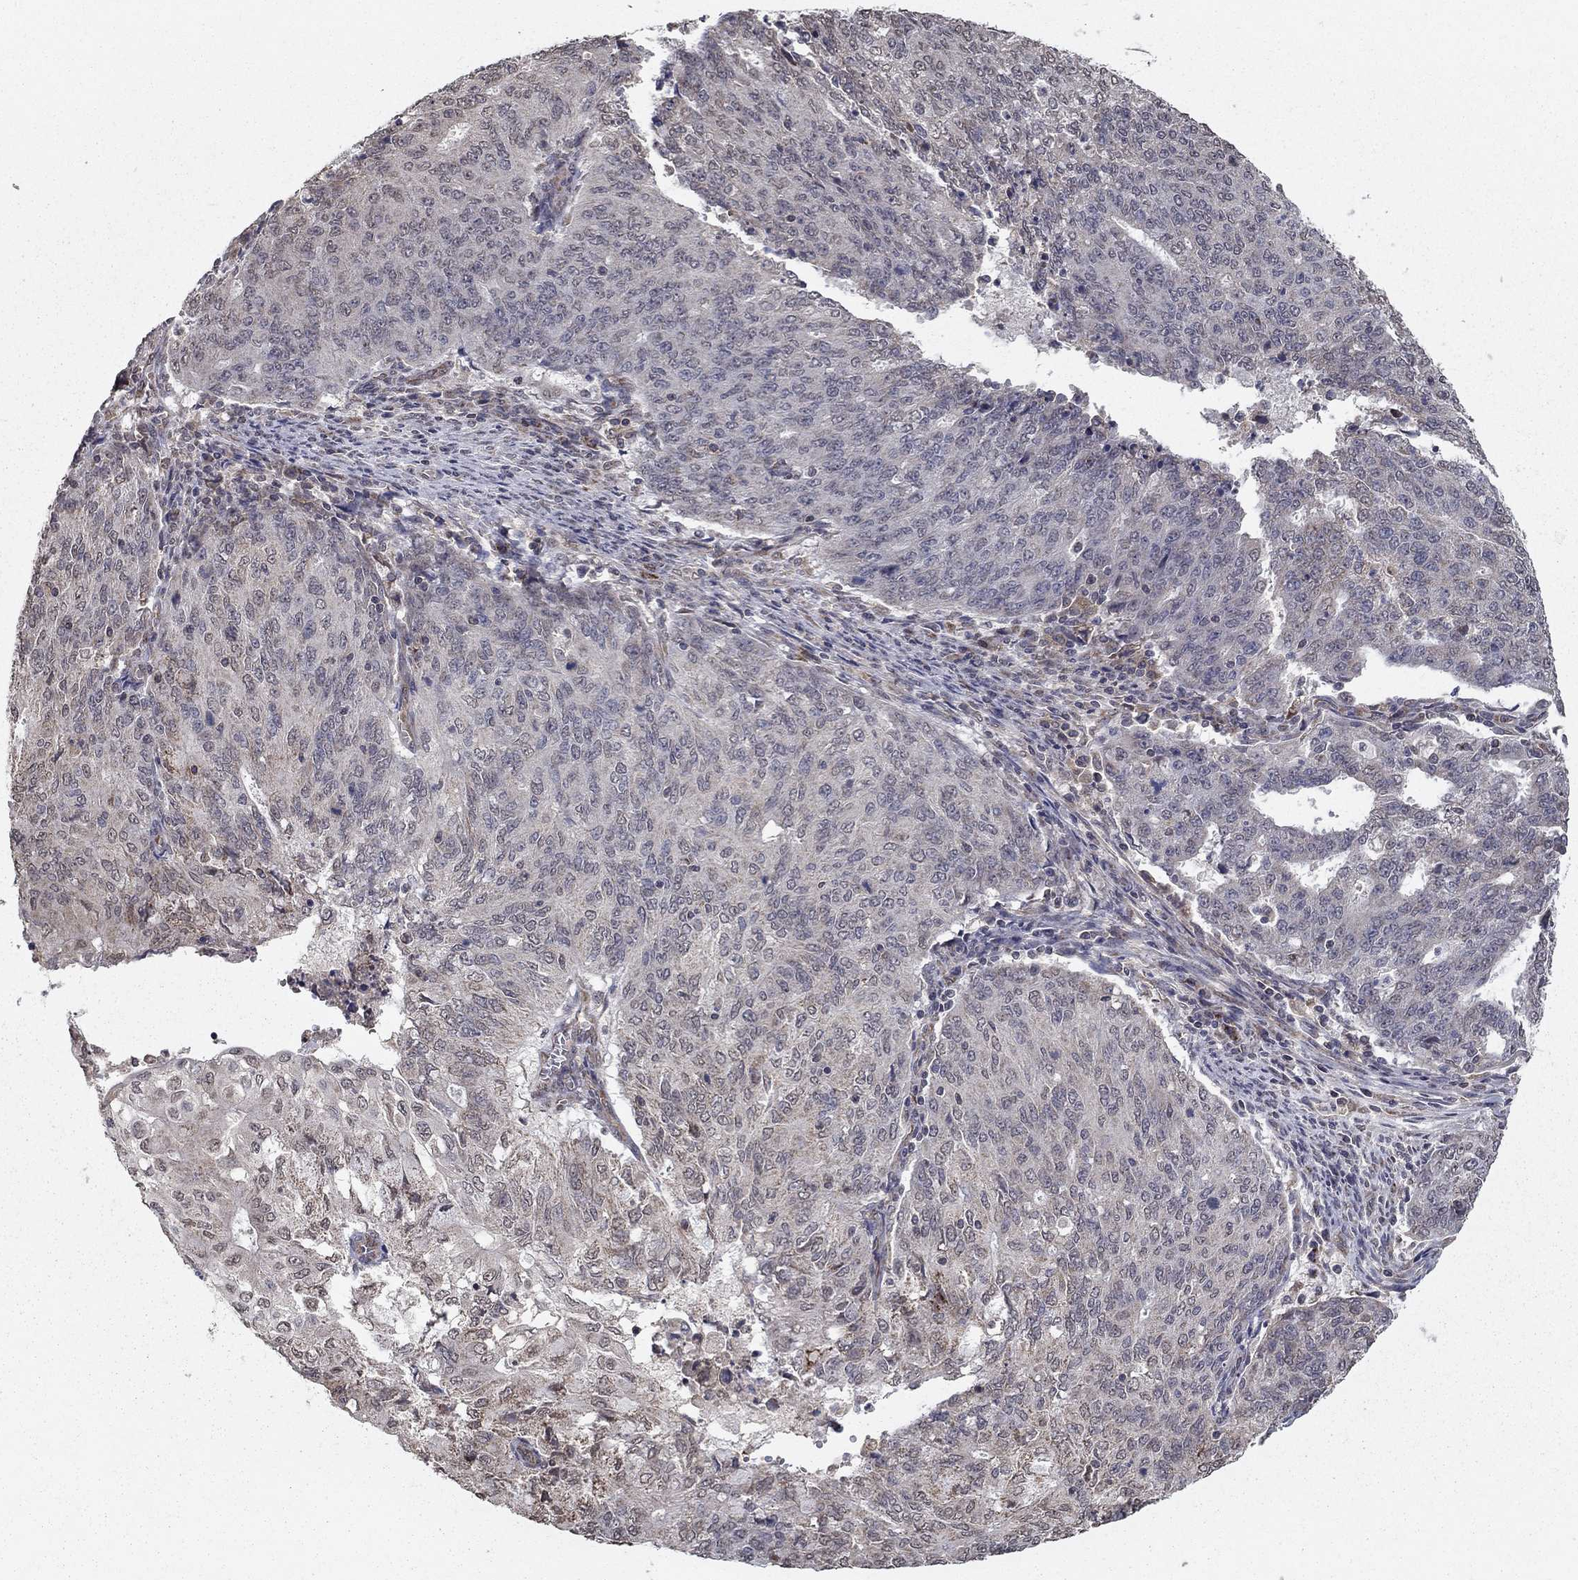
{"staining": {"intensity": "negative", "quantity": "none", "location": "none"}, "tissue": "endometrial cancer", "cell_type": "Tumor cells", "image_type": "cancer", "snomed": [{"axis": "morphology", "description": "Adenocarcinoma, NOS"}, {"axis": "topography", "description": "Endometrium"}], "caption": "High power microscopy image of an IHC photomicrograph of endometrial adenocarcinoma, revealing no significant expression in tumor cells.", "gene": "SLC2A13", "patient": {"sex": "female", "age": 82}}